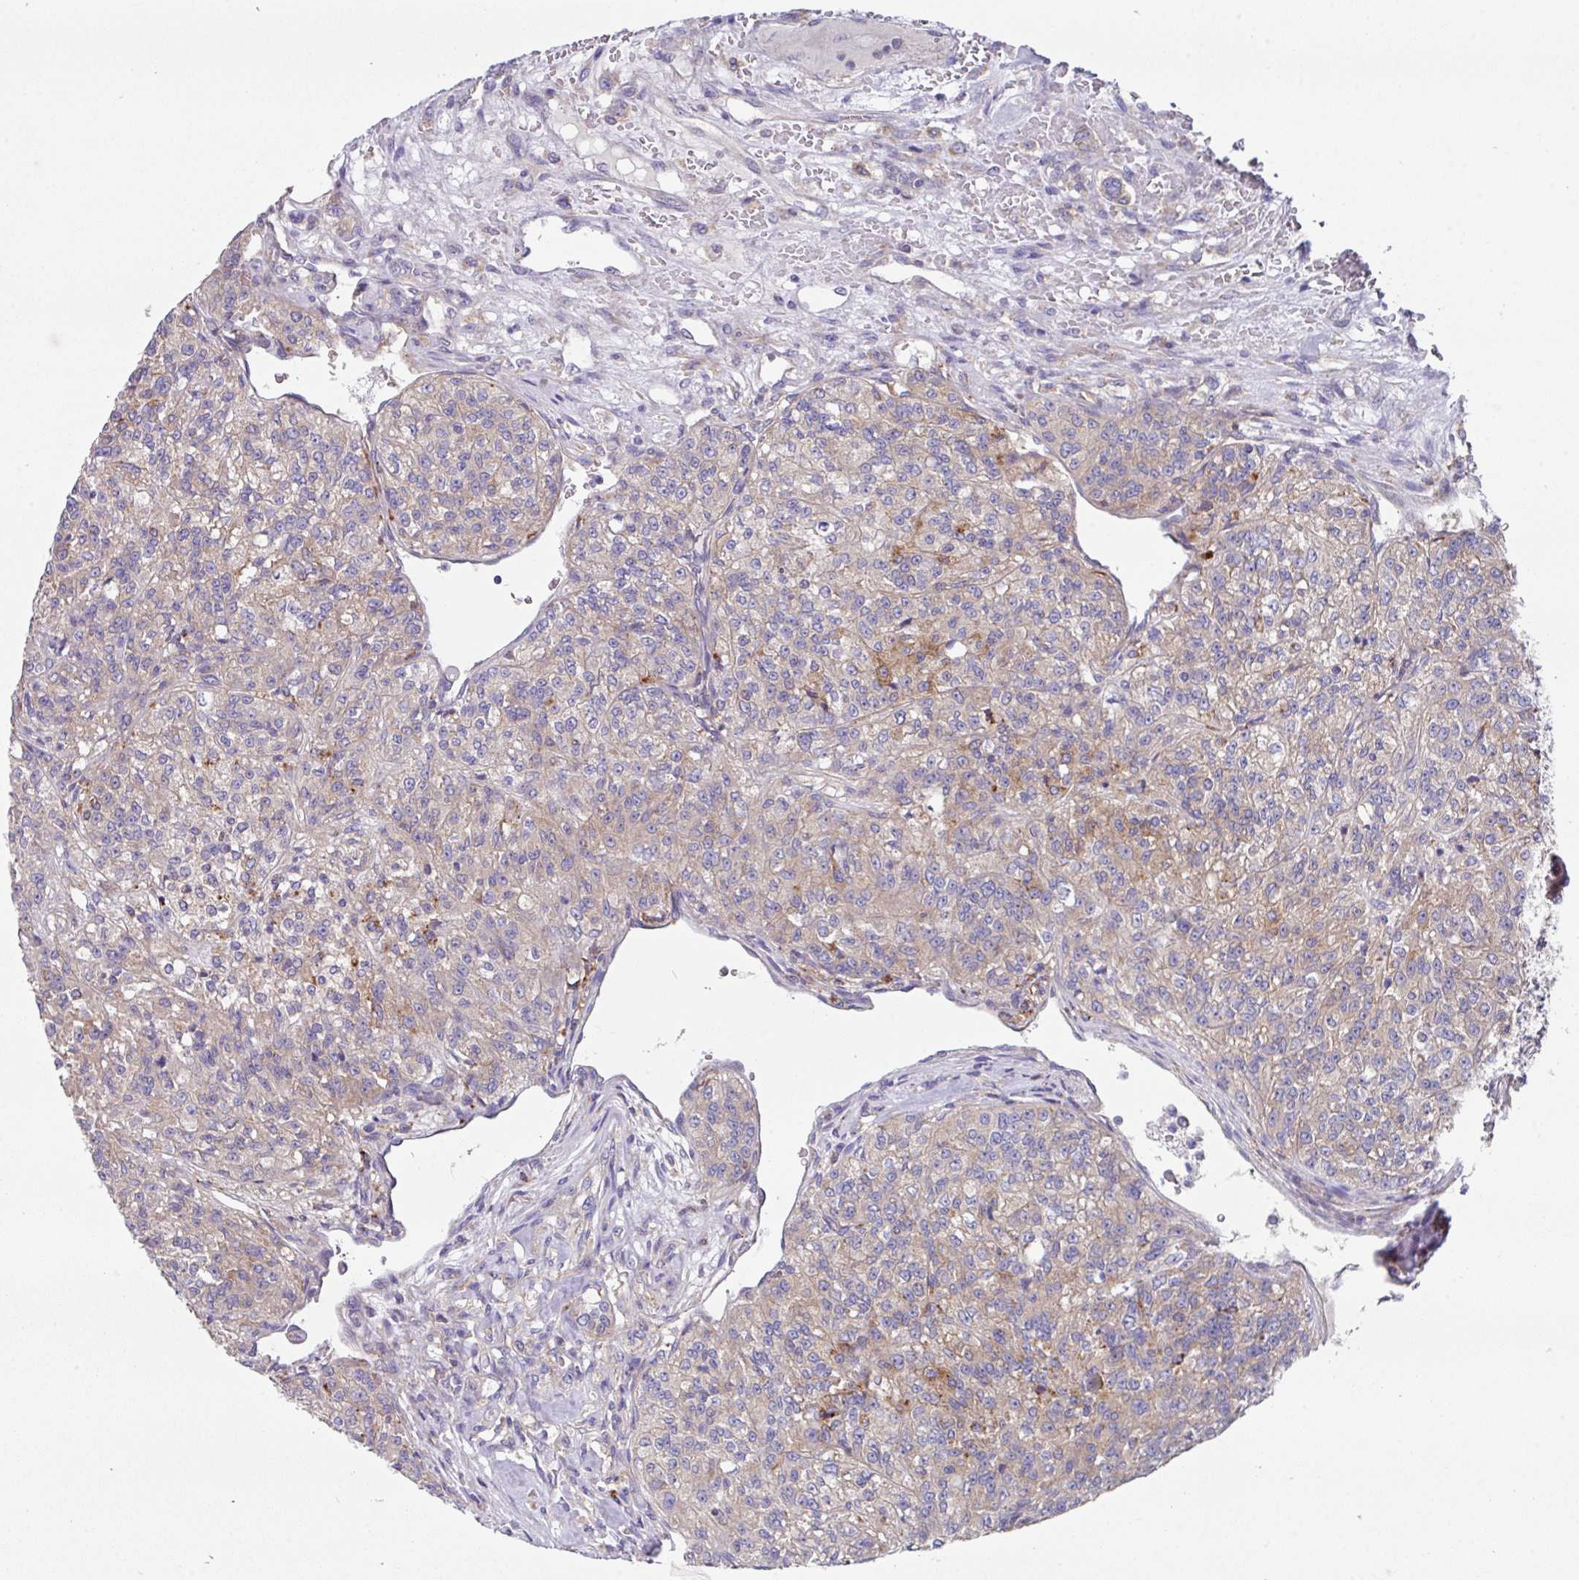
{"staining": {"intensity": "weak", "quantity": "<25%", "location": "cytoplasmic/membranous"}, "tissue": "renal cancer", "cell_type": "Tumor cells", "image_type": "cancer", "snomed": [{"axis": "morphology", "description": "Adenocarcinoma, NOS"}, {"axis": "topography", "description": "Kidney"}], "caption": "This is a micrograph of immunohistochemistry (IHC) staining of renal adenocarcinoma, which shows no staining in tumor cells. (DAB immunohistochemistry with hematoxylin counter stain).", "gene": "EIF4B", "patient": {"sex": "female", "age": 63}}